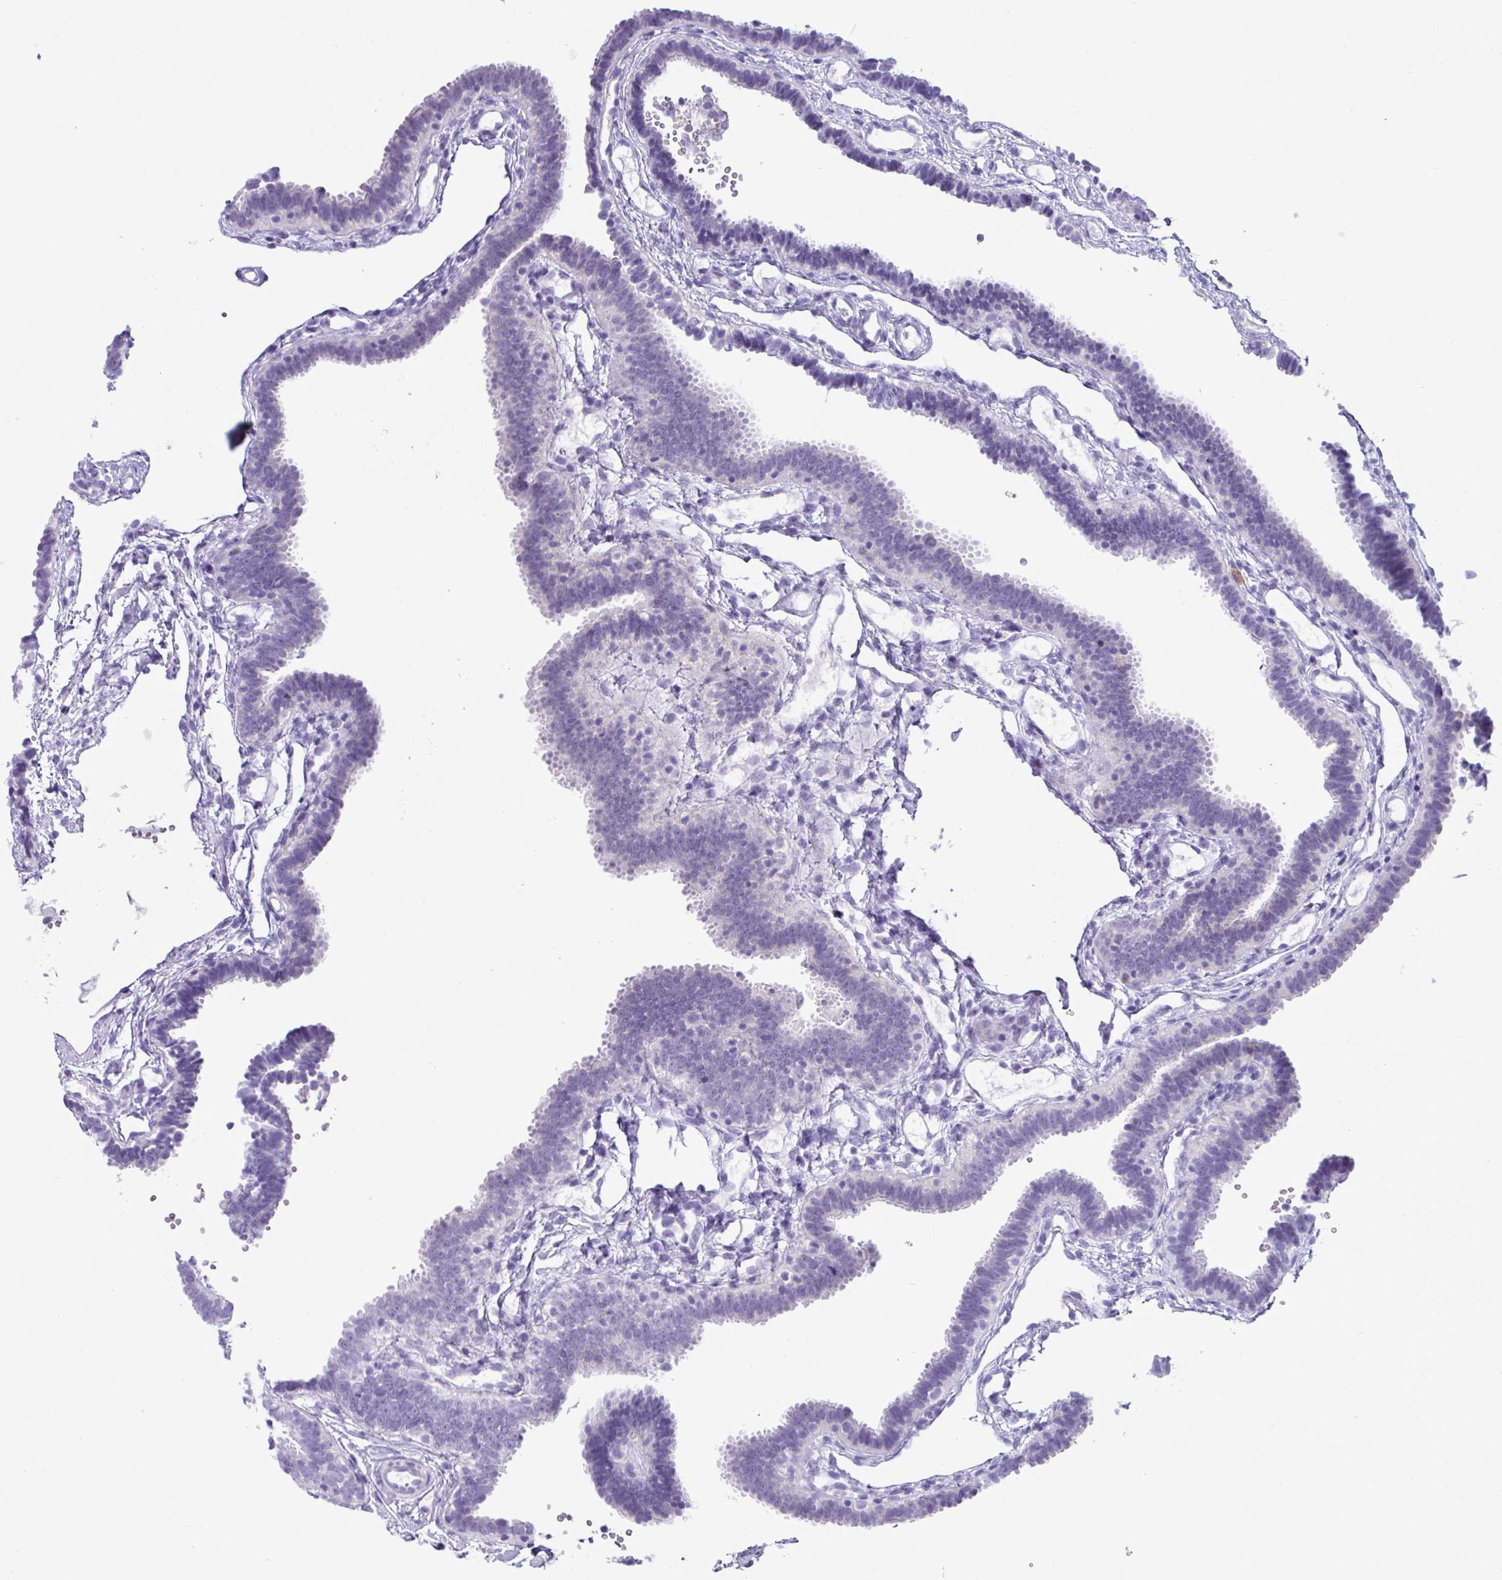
{"staining": {"intensity": "negative", "quantity": "none", "location": "none"}, "tissue": "fallopian tube", "cell_type": "Glandular cells", "image_type": "normal", "snomed": [{"axis": "morphology", "description": "Normal tissue, NOS"}, {"axis": "topography", "description": "Fallopian tube"}], "caption": "A high-resolution micrograph shows IHC staining of normal fallopian tube, which reveals no significant staining in glandular cells.", "gene": "RGS21", "patient": {"sex": "female", "age": 37}}